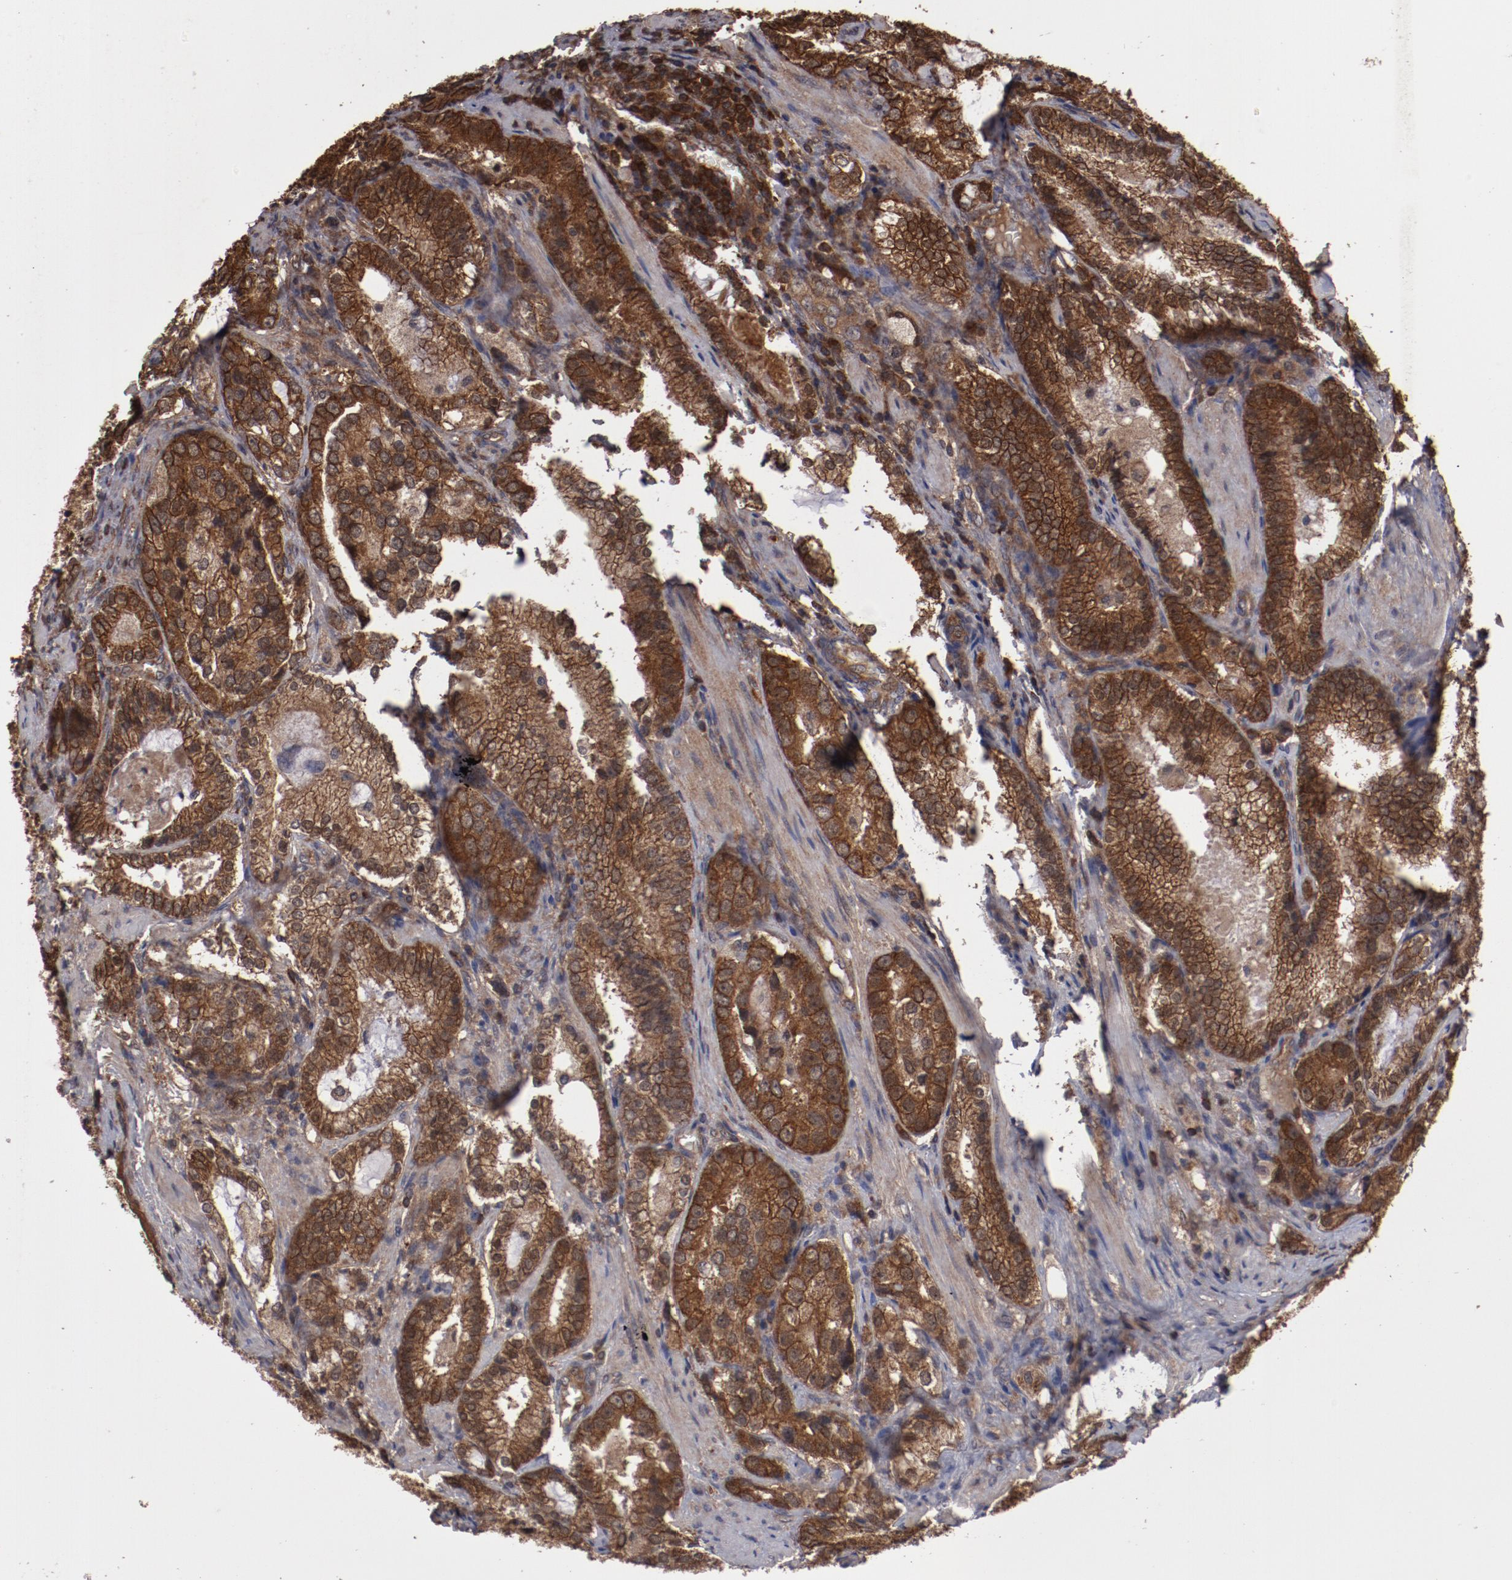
{"staining": {"intensity": "moderate", "quantity": ">75%", "location": "cytoplasmic/membranous"}, "tissue": "prostate cancer", "cell_type": "Tumor cells", "image_type": "cancer", "snomed": [{"axis": "morphology", "description": "Adenocarcinoma, High grade"}, {"axis": "topography", "description": "Prostate"}], "caption": "Approximately >75% of tumor cells in human prostate high-grade adenocarcinoma exhibit moderate cytoplasmic/membranous protein staining as visualized by brown immunohistochemical staining.", "gene": "RPS6KA6", "patient": {"sex": "male", "age": 63}}